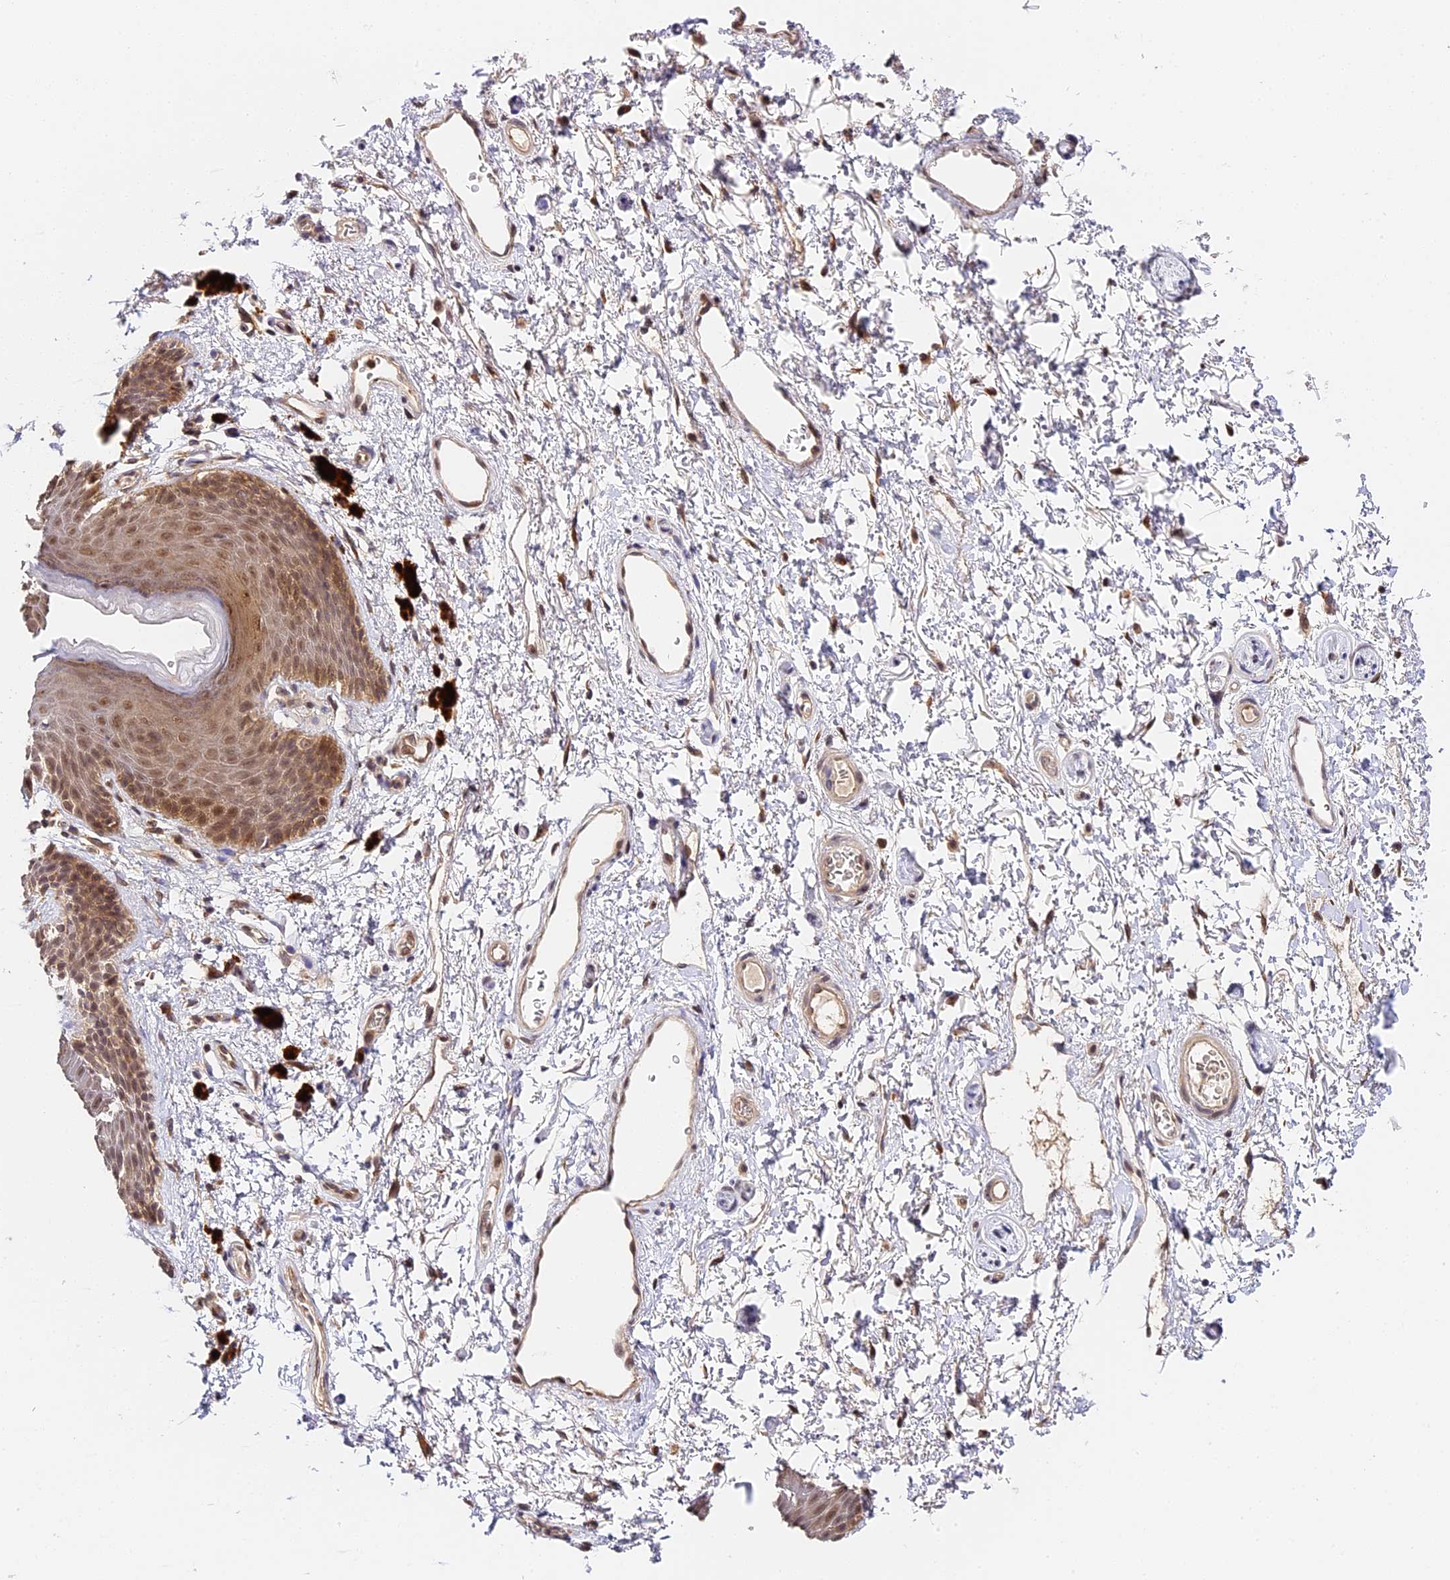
{"staining": {"intensity": "weak", "quantity": ">75%", "location": "cytoplasmic/membranous,nuclear"}, "tissue": "skin", "cell_type": "Epidermal cells", "image_type": "normal", "snomed": [{"axis": "morphology", "description": "Normal tissue, NOS"}, {"axis": "topography", "description": "Anal"}], "caption": "Skin stained with immunohistochemistry shows weak cytoplasmic/membranous,nuclear expression in about >75% of epidermal cells.", "gene": "IMPACT", "patient": {"sex": "female", "age": 46}}